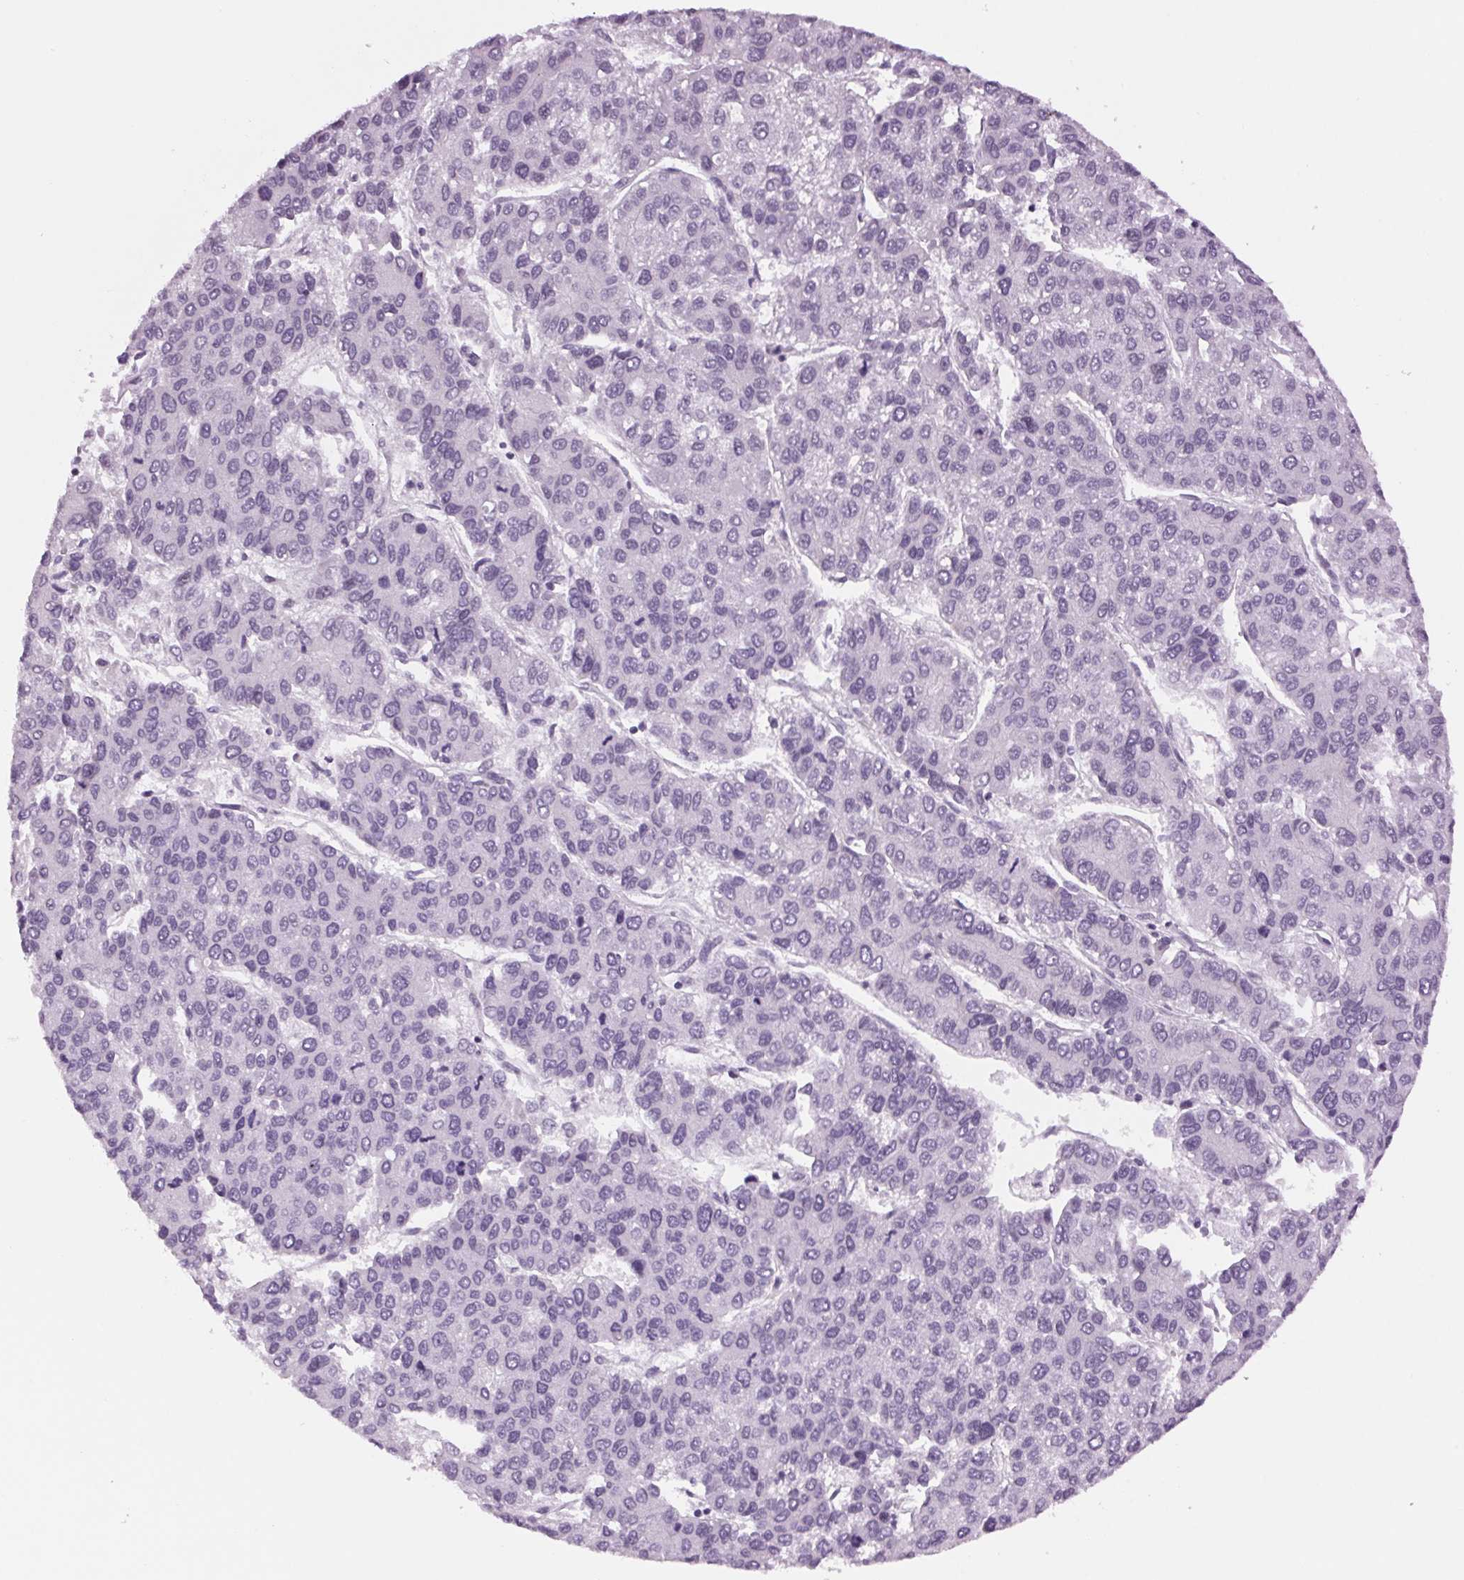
{"staining": {"intensity": "negative", "quantity": "none", "location": "none"}, "tissue": "liver cancer", "cell_type": "Tumor cells", "image_type": "cancer", "snomed": [{"axis": "morphology", "description": "Carcinoma, Hepatocellular, NOS"}, {"axis": "topography", "description": "Liver"}], "caption": "This is an immunohistochemistry (IHC) image of liver cancer (hepatocellular carcinoma). There is no positivity in tumor cells.", "gene": "MPO", "patient": {"sex": "female", "age": 66}}